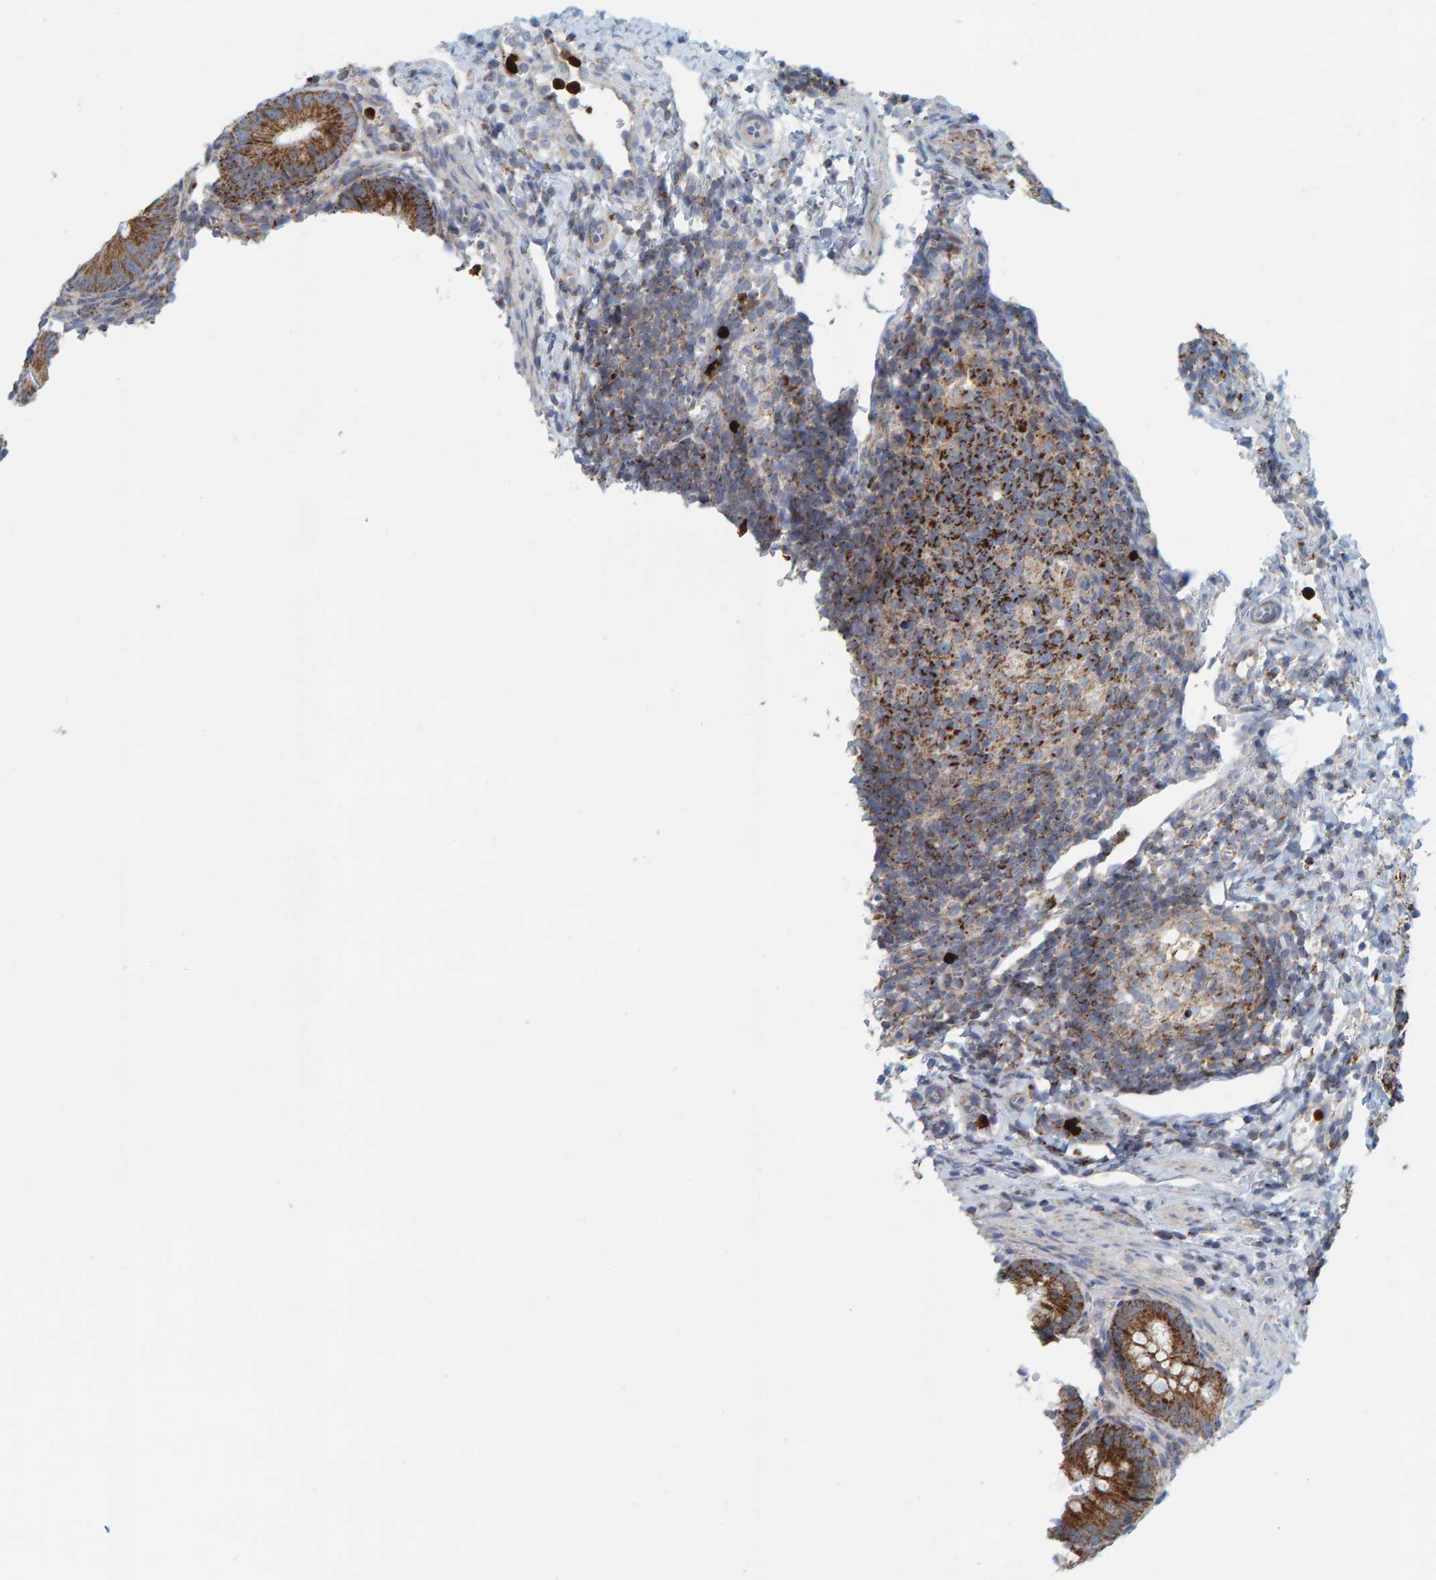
{"staining": {"intensity": "moderate", "quantity": ">75%", "location": "cytoplasmic/membranous"}, "tissue": "appendix", "cell_type": "Glandular cells", "image_type": "normal", "snomed": [{"axis": "morphology", "description": "Normal tissue, NOS"}, {"axis": "topography", "description": "Appendix"}], "caption": "Immunohistochemical staining of benign appendix exhibits medium levels of moderate cytoplasmic/membranous expression in approximately >75% of glandular cells.", "gene": "B9D1", "patient": {"sex": "male", "age": 1}}